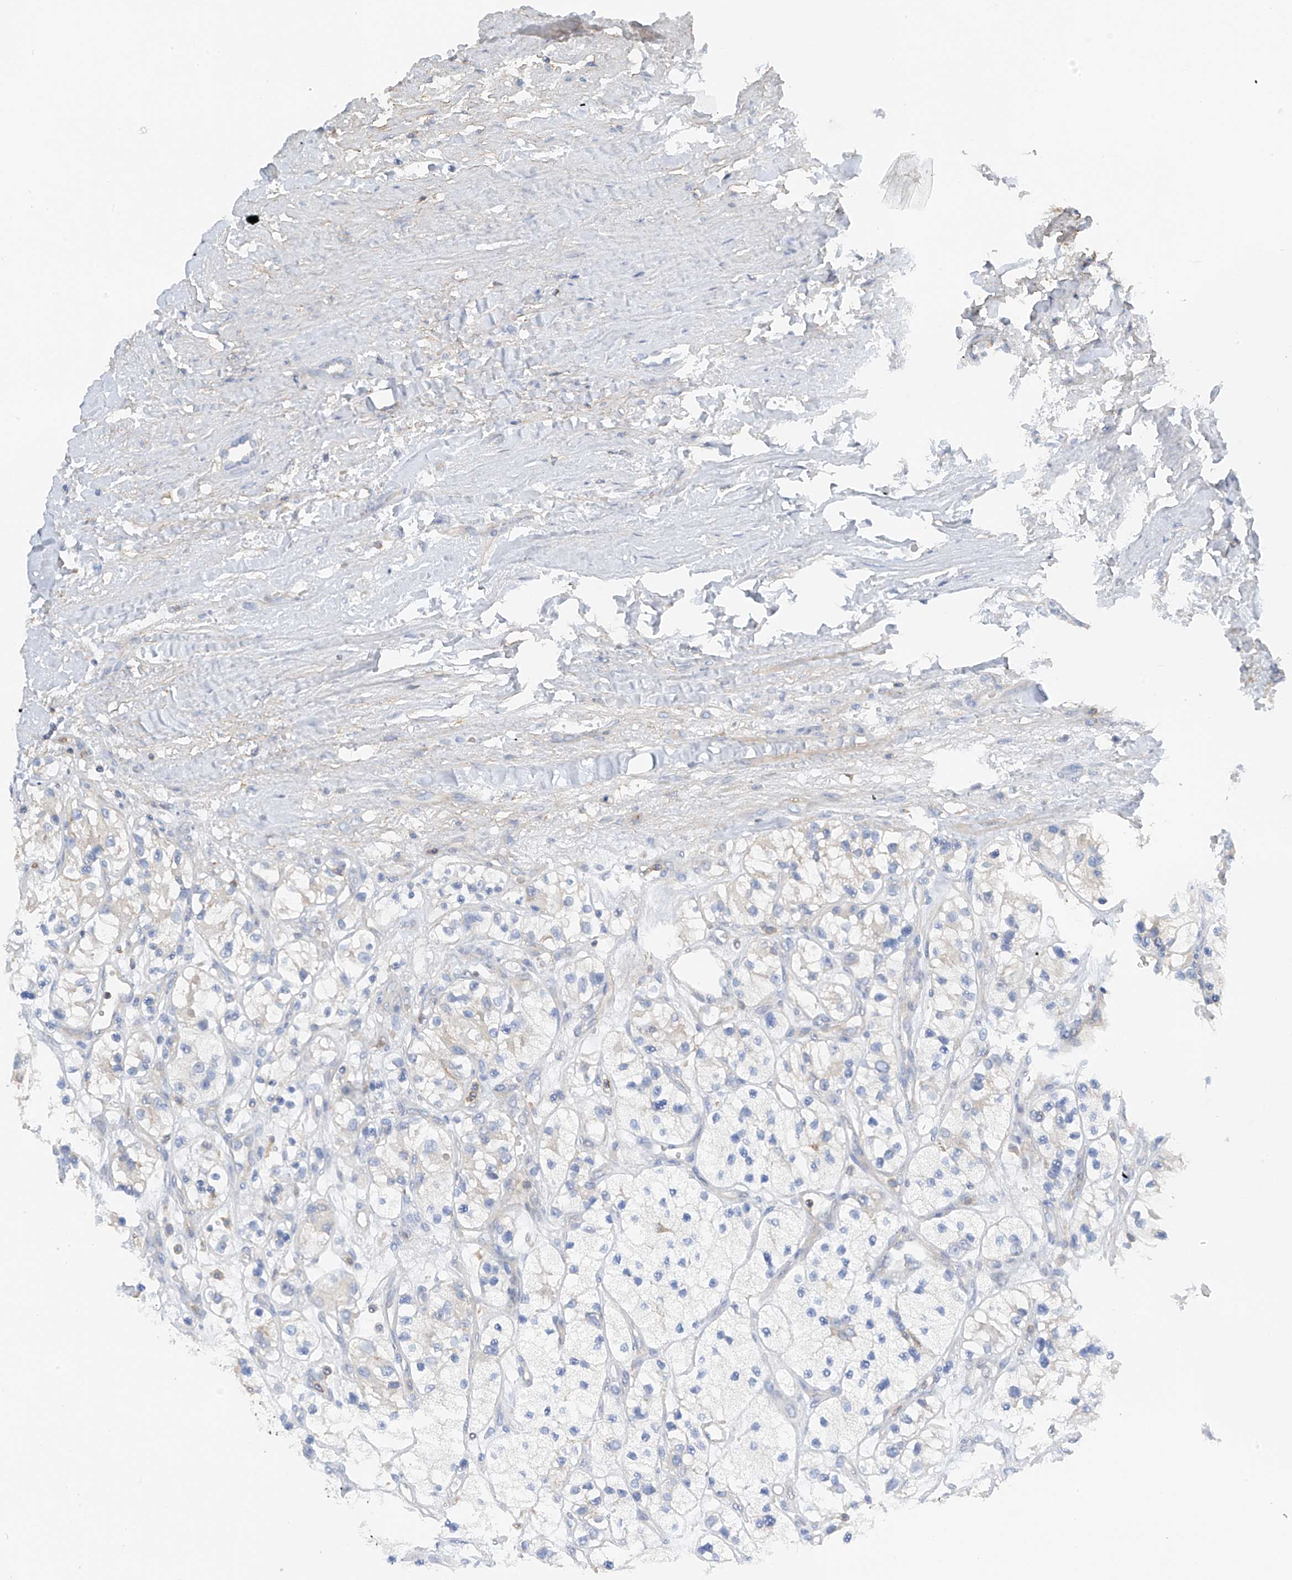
{"staining": {"intensity": "negative", "quantity": "none", "location": "none"}, "tissue": "renal cancer", "cell_type": "Tumor cells", "image_type": "cancer", "snomed": [{"axis": "morphology", "description": "Adenocarcinoma, NOS"}, {"axis": "topography", "description": "Kidney"}], "caption": "IHC of human adenocarcinoma (renal) shows no positivity in tumor cells.", "gene": "NALCN", "patient": {"sex": "female", "age": 57}}